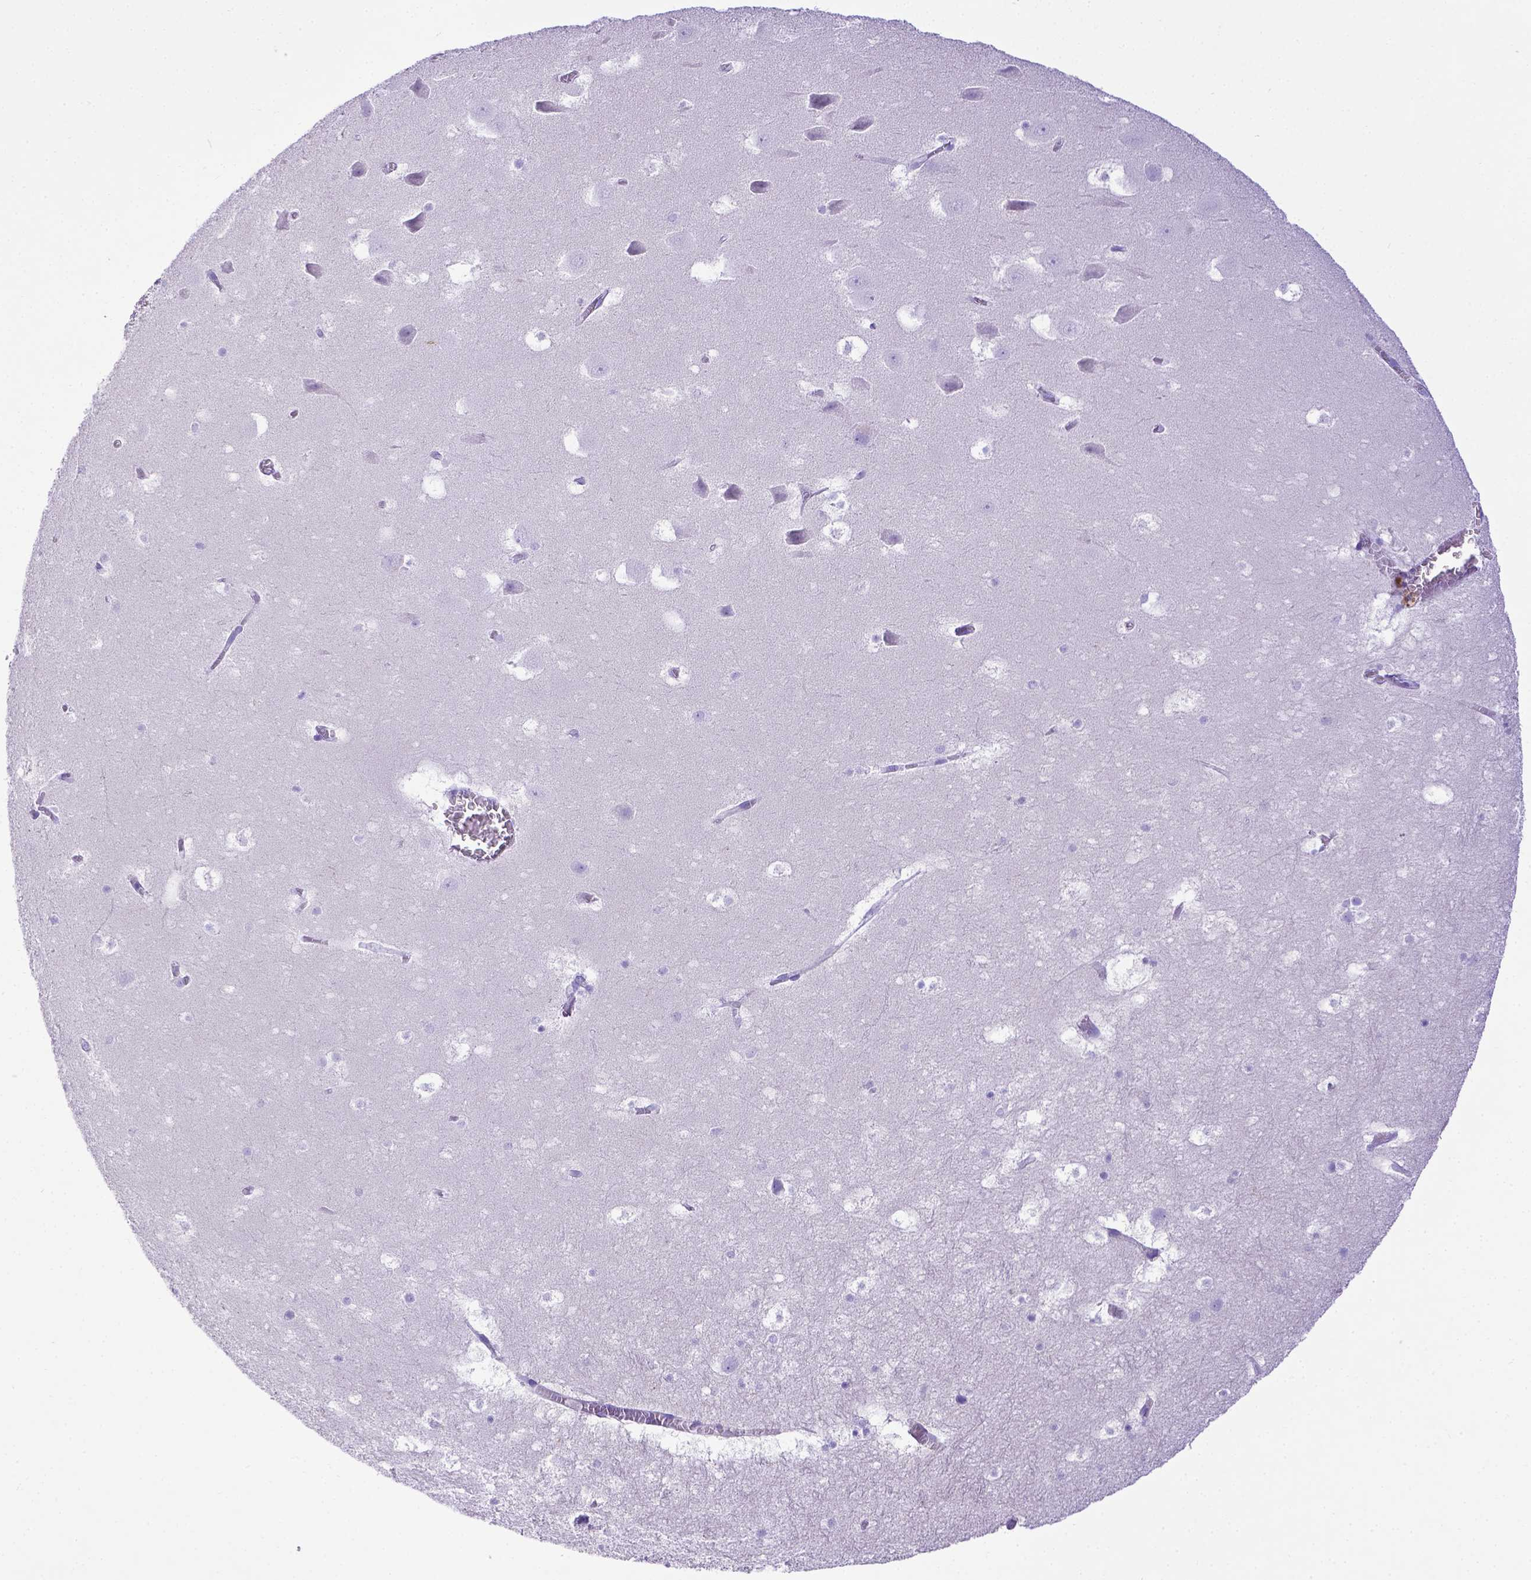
{"staining": {"intensity": "negative", "quantity": "none", "location": "none"}, "tissue": "hippocampus", "cell_type": "Glial cells", "image_type": "normal", "snomed": [{"axis": "morphology", "description": "Normal tissue, NOS"}, {"axis": "topography", "description": "Hippocampus"}], "caption": "Immunohistochemistry photomicrograph of benign hippocampus: human hippocampus stained with DAB (3,3'-diaminobenzidine) reveals no significant protein staining in glial cells.", "gene": "LRRC18", "patient": {"sex": "male", "age": 45}}